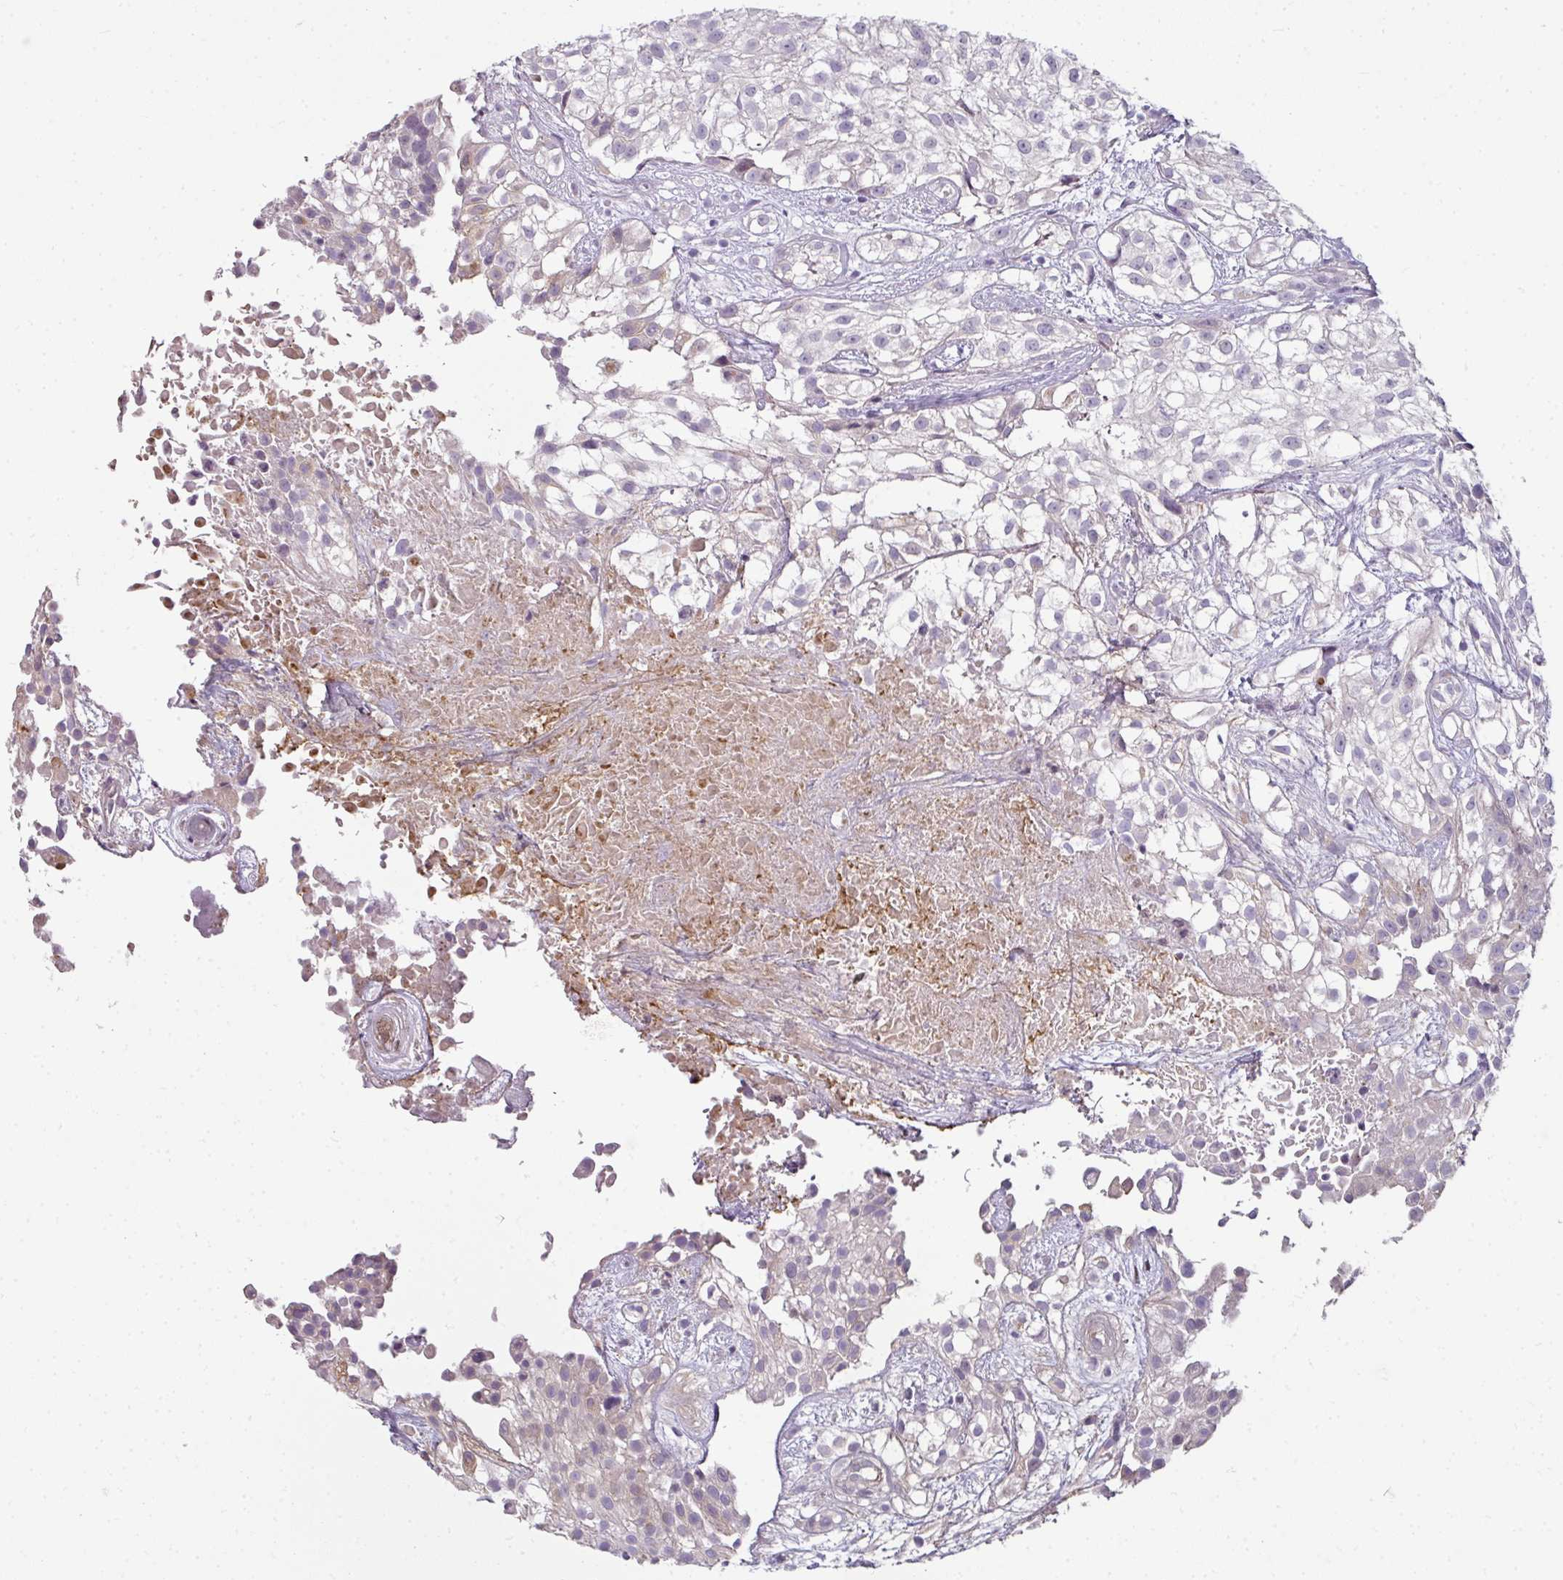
{"staining": {"intensity": "negative", "quantity": "none", "location": "none"}, "tissue": "urothelial cancer", "cell_type": "Tumor cells", "image_type": "cancer", "snomed": [{"axis": "morphology", "description": "Urothelial carcinoma, High grade"}, {"axis": "topography", "description": "Urinary bladder"}], "caption": "High power microscopy micrograph of an immunohistochemistry image of urothelial cancer, revealing no significant expression in tumor cells.", "gene": "FHAD1", "patient": {"sex": "male", "age": 56}}